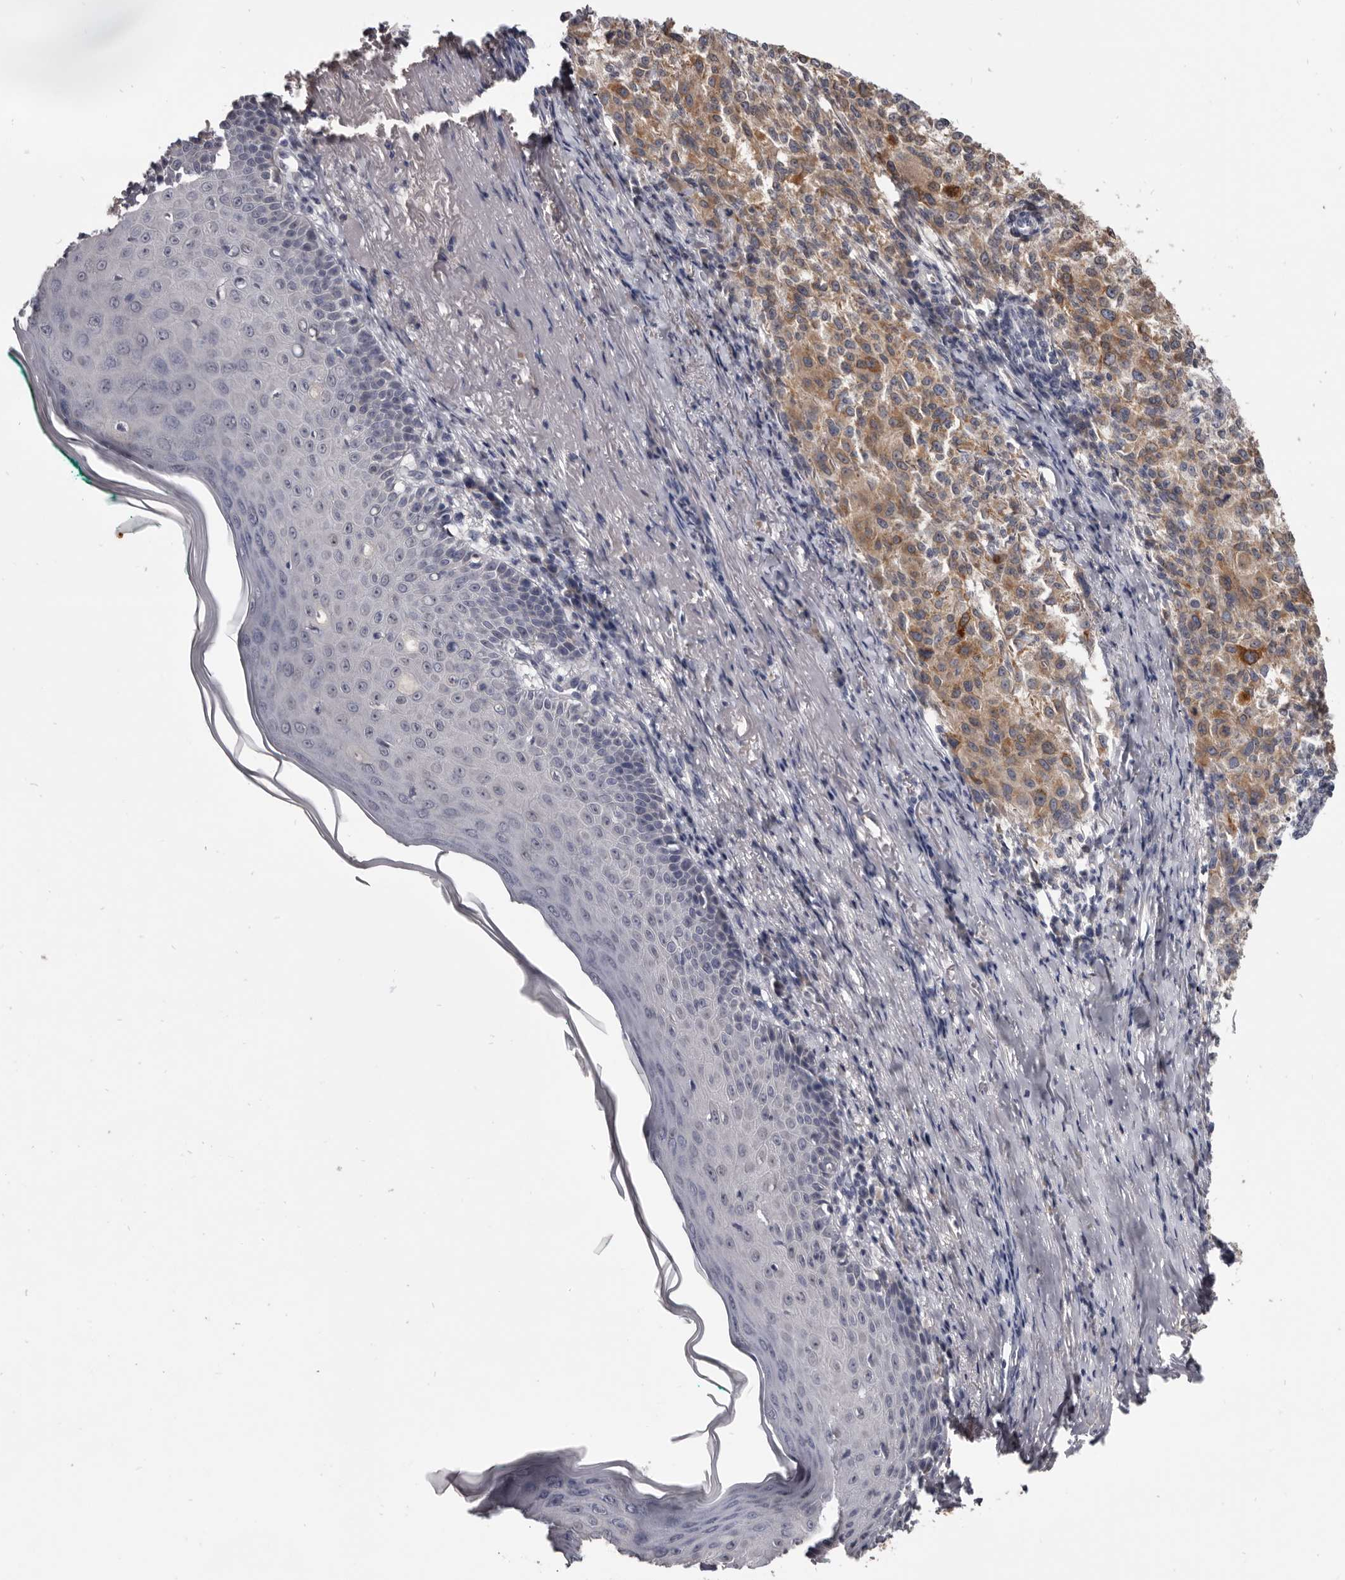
{"staining": {"intensity": "moderate", "quantity": ">75%", "location": "cytoplasmic/membranous"}, "tissue": "melanoma", "cell_type": "Tumor cells", "image_type": "cancer", "snomed": [{"axis": "morphology", "description": "Necrosis, NOS"}, {"axis": "morphology", "description": "Malignant melanoma, NOS"}, {"axis": "topography", "description": "Skin"}], "caption": "DAB immunohistochemical staining of human malignant melanoma exhibits moderate cytoplasmic/membranous protein expression in about >75% of tumor cells.", "gene": "NENF", "patient": {"sex": "female", "age": 87}}